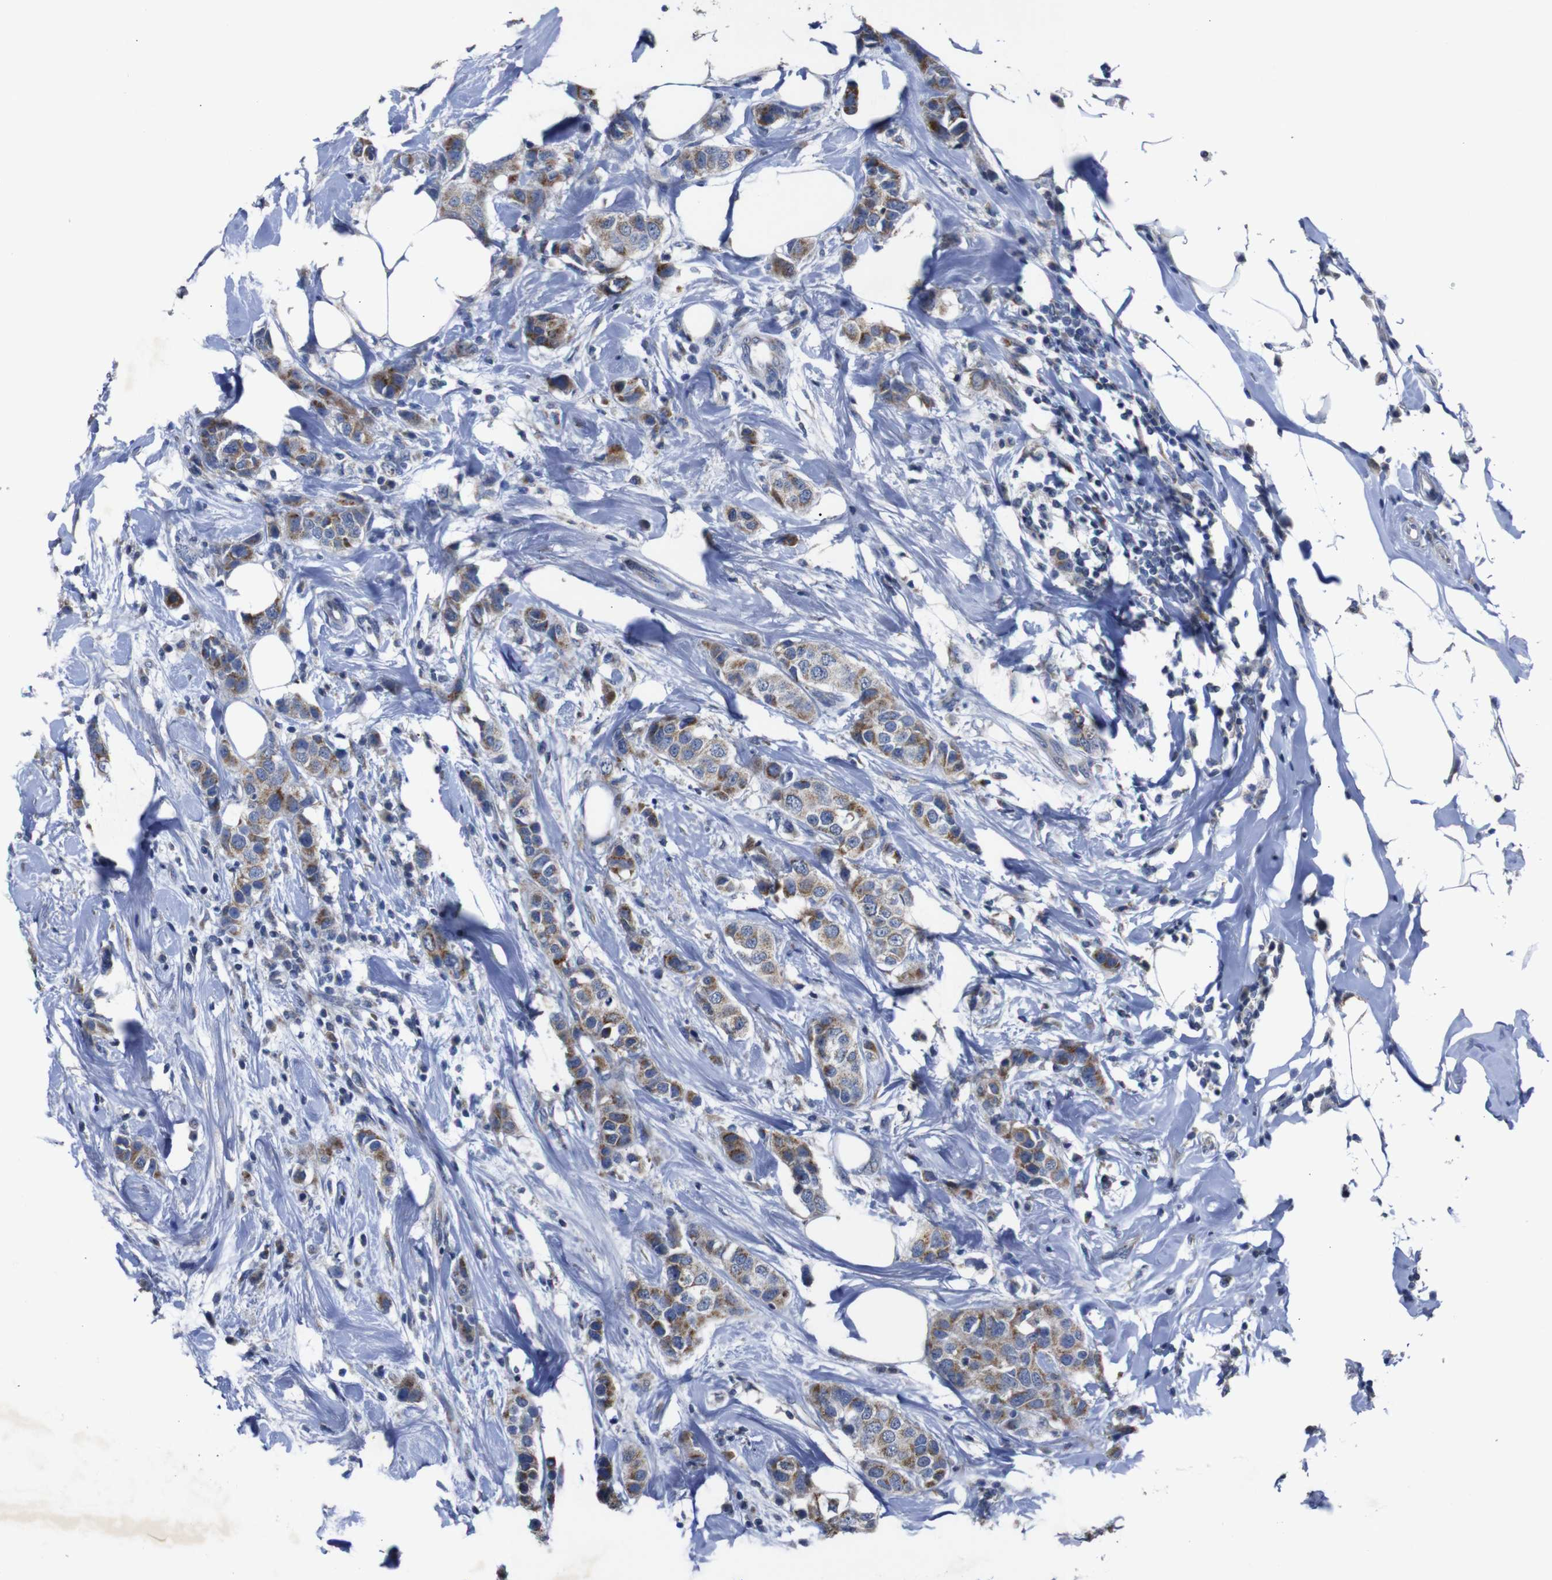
{"staining": {"intensity": "moderate", "quantity": ">75%", "location": "cytoplasmic/membranous"}, "tissue": "breast cancer", "cell_type": "Tumor cells", "image_type": "cancer", "snomed": [{"axis": "morphology", "description": "Normal tissue, NOS"}, {"axis": "morphology", "description": "Duct carcinoma"}, {"axis": "topography", "description": "Breast"}], "caption": "A brown stain highlights moderate cytoplasmic/membranous expression of a protein in infiltrating ductal carcinoma (breast) tumor cells. The protein is stained brown, and the nuclei are stained in blue (DAB IHC with brightfield microscopy, high magnification).", "gene": "CHST10", "patient": {"sex": "female", "age": 50}}